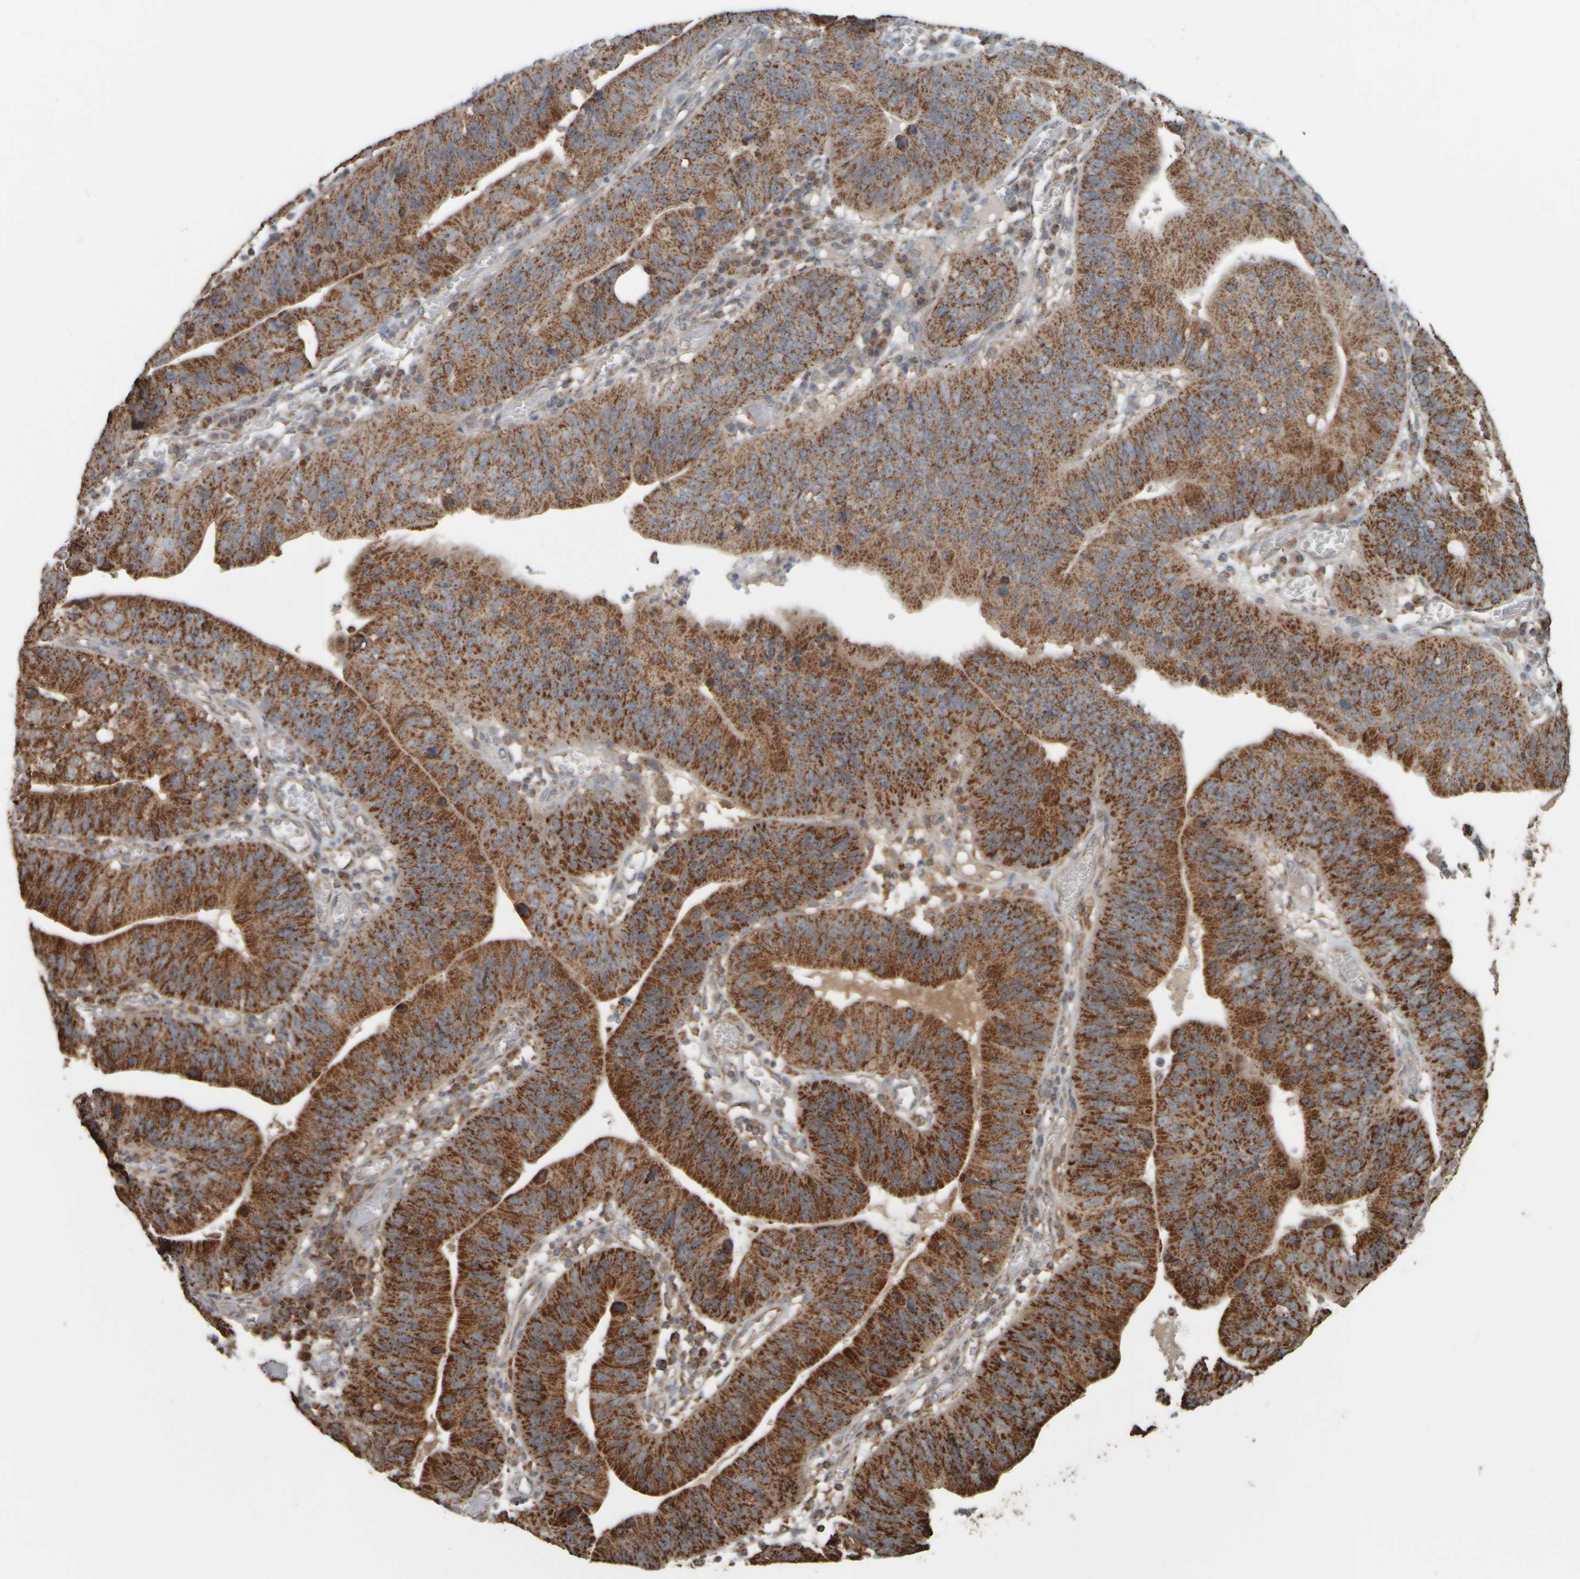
{"staining": {"intensity": "strong", "quantity": ">75%", "location": "cytoplasmic/membranous"}, "tissue": "stomach cancer", "cell_type": "Tumor cells", "image_type": "cancer", "snomed": [{"axis": "morphology", "description": "Adenocarcinoma, NOS"}, {"axis": "topography", "description": "Stomach"}], "caption": "IHC image of human stomach cancer (adenocarcinoma) stained for a protein (brown), which displays high levels of strong cytoplasmic/membranous expression in approximately >75% of tumor cells.", "gene": "APBB2", "patient": {"sex": "male", "age": 59}}